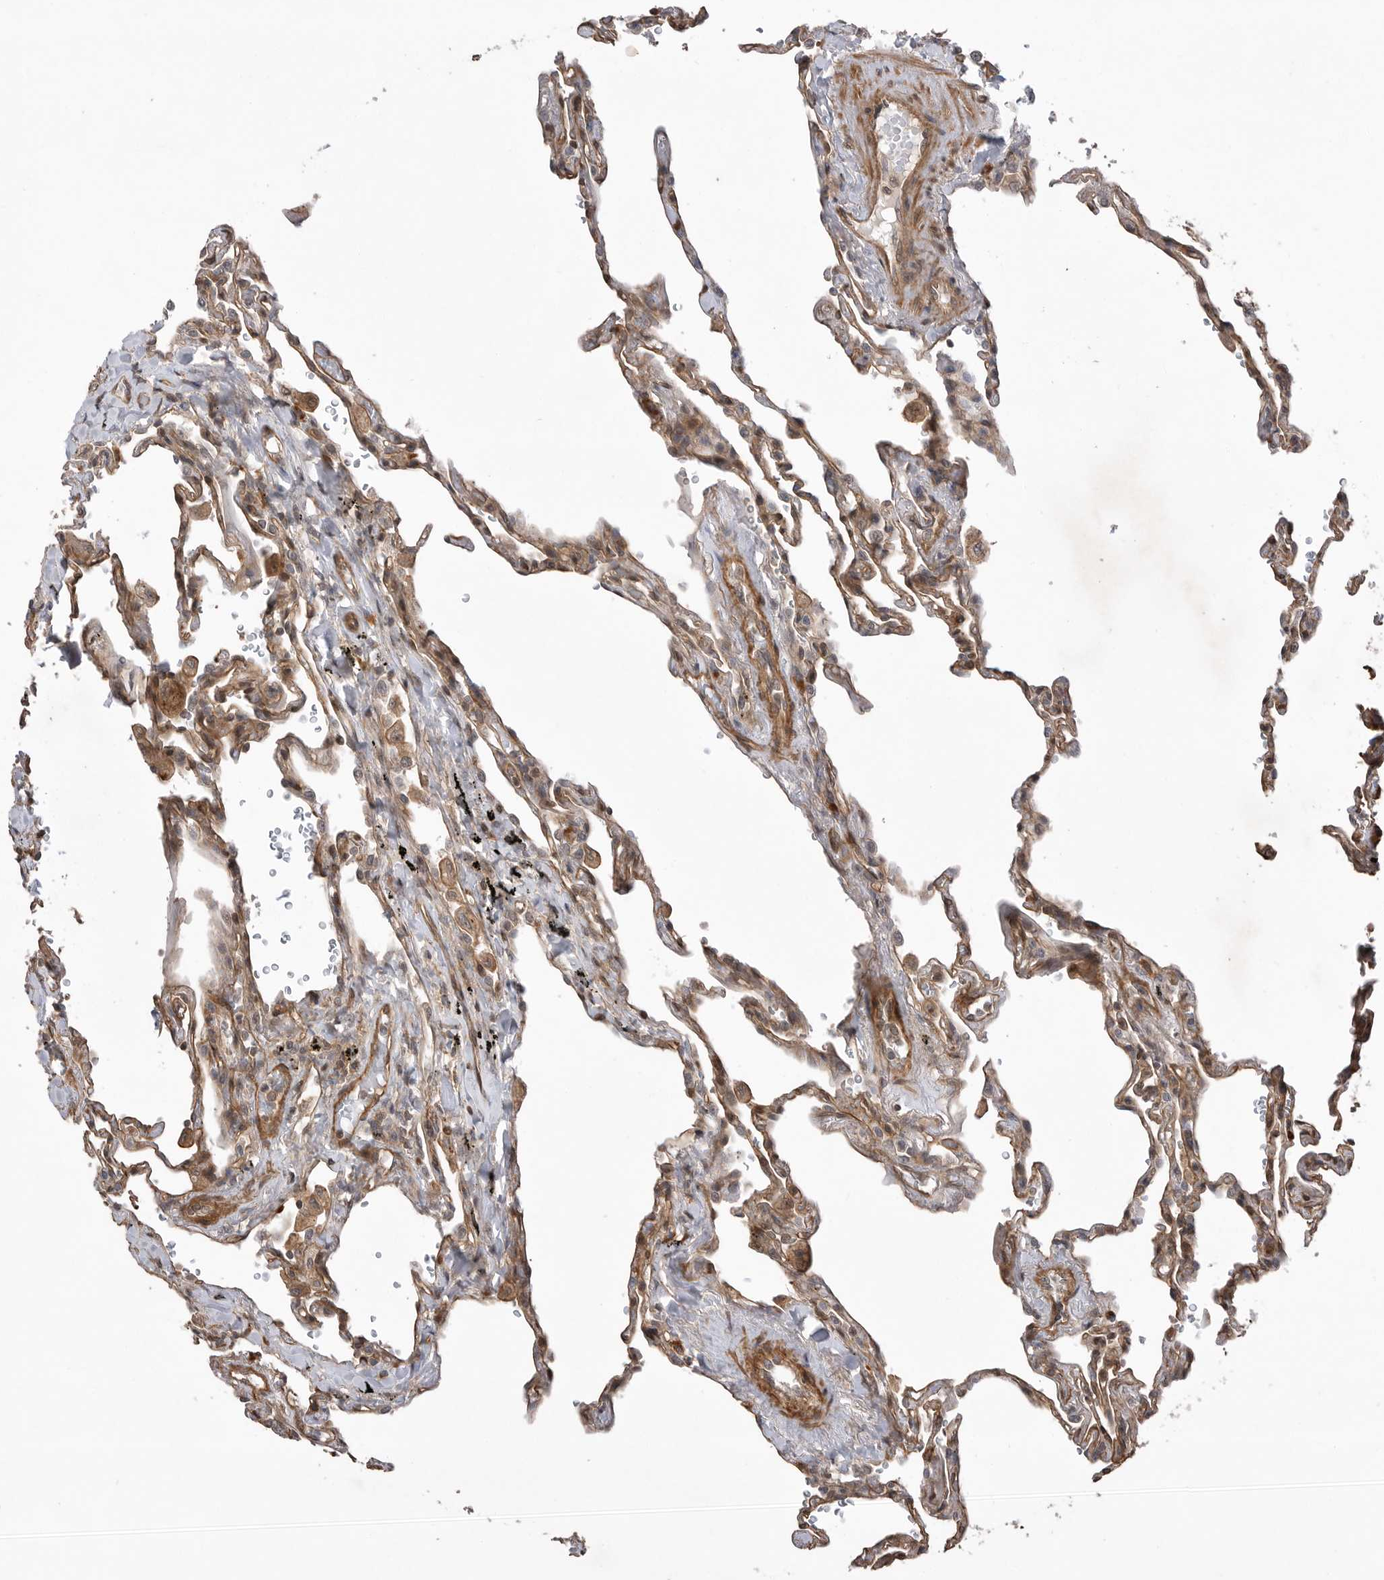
{"staining": {"intensity": "weak", "quantity": "25%-75%", "location": "cytoplasmic/membranous"}, "tissue": "lung", "cell_type": "Alveolar cells", "image_type": "normal", "snomed": [{"axis": "morphology", "description": "Normal tissue, NOS"}, {"axis": "topography", "description": "Lung"}], "caption": "High-magnification brightfield microscopy of normal lung stained with DAB (3,3'-diaminobenzidine) (brown) and counterstained with hematoxylin (blue). alveolar cells exhibit weak cytoplasmic/membranous staining is identified in approximately25%-75% of cells.", "gene": "PEAK1", "patient": {"sex": "male", "age": 59}}